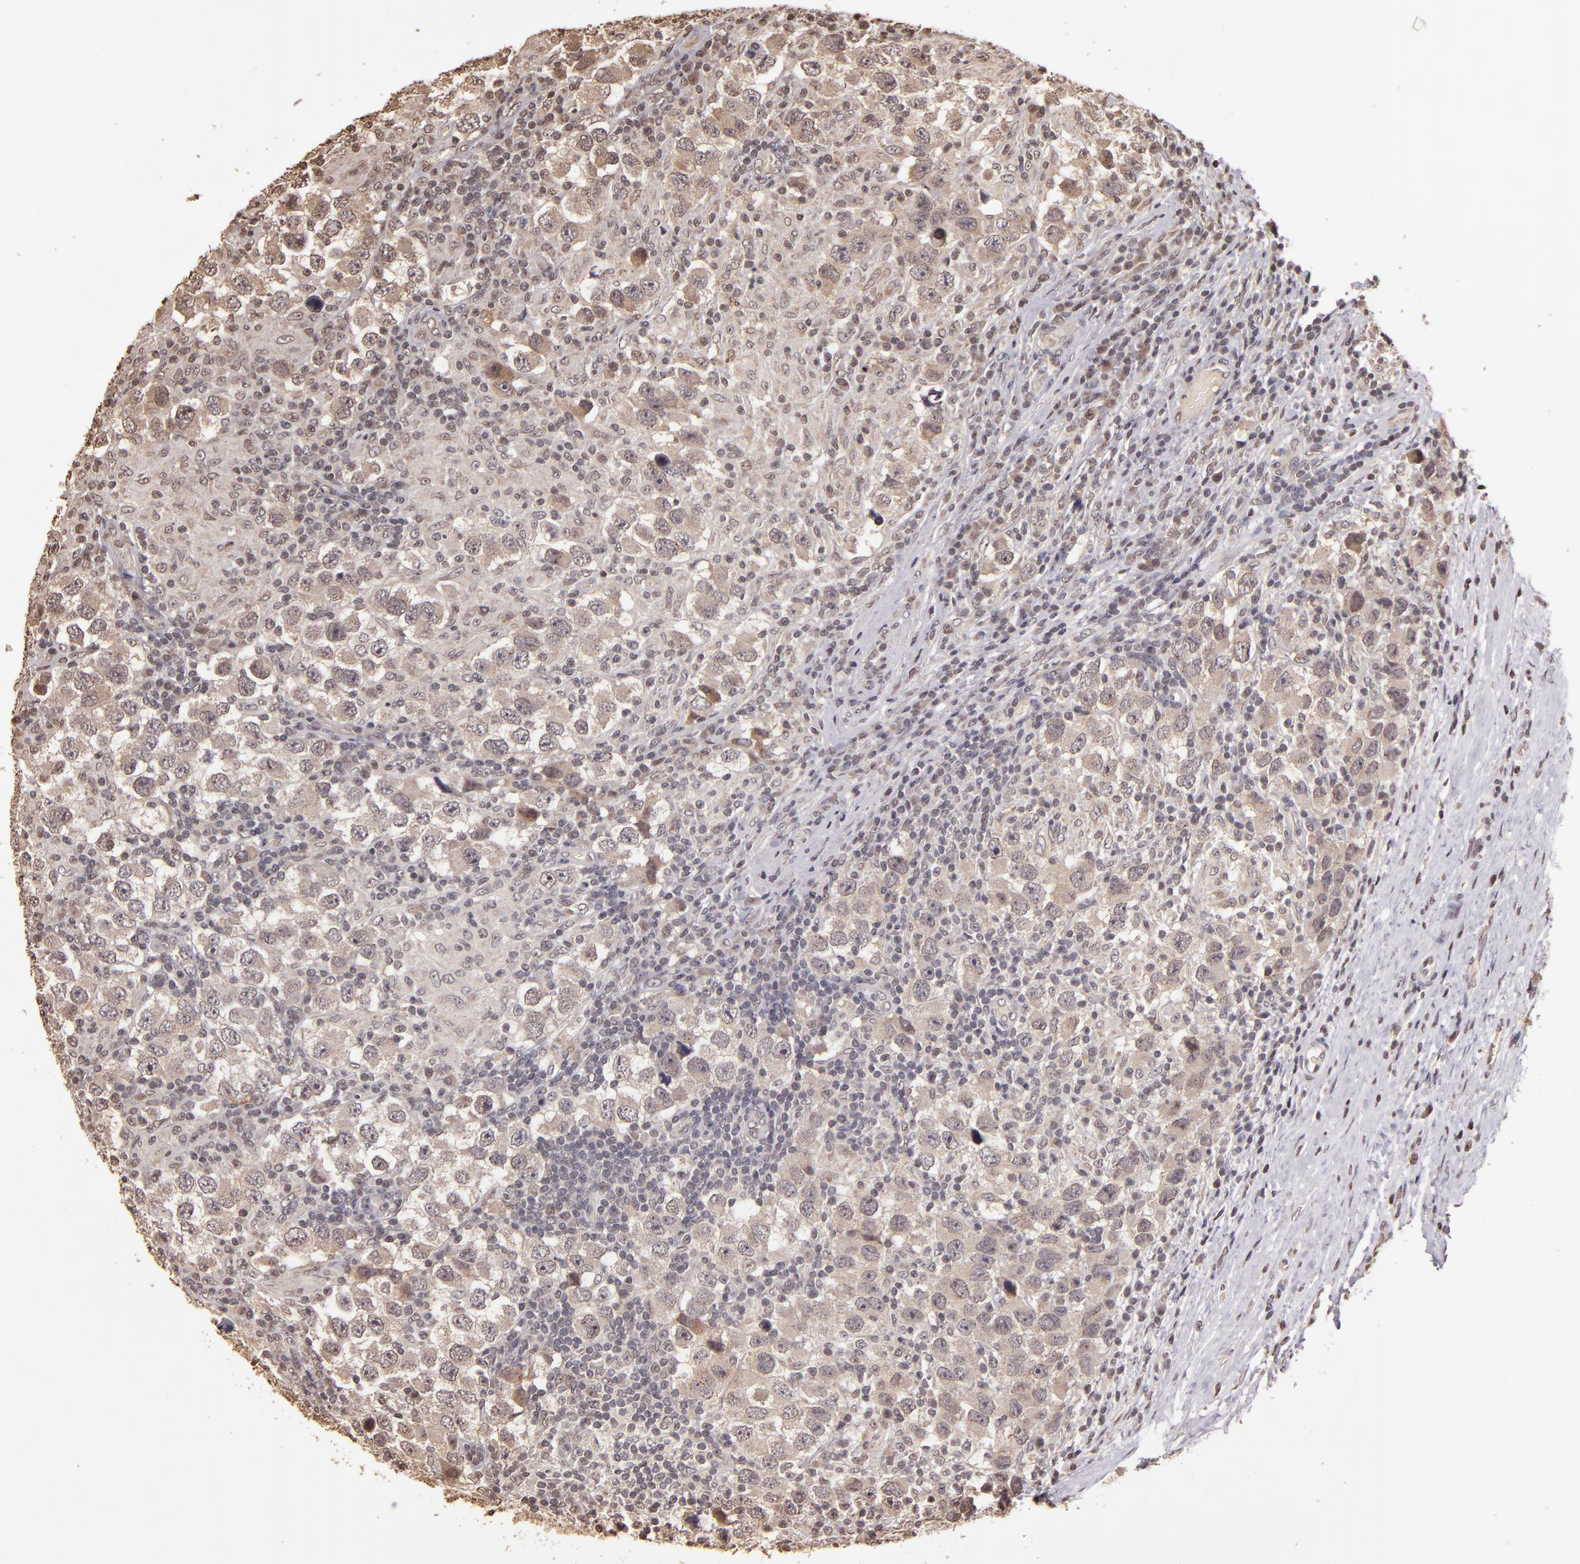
{"staining": {"intensity": "weak", "quantity": ">75%", "location": "cytoplasmic/membranous,nuclear"}, "tissue": "testis cancer", "cell_type": "Tumor cells", "image_type": "cancer", "snomed": [{"axis": "morphology", "description": "Carcinoma, Embryonal, NOS"}, {"axis": "topography", "description": "Testis"}], "caption": "An image of testis embryonal carcinoma stained for a protein shows weak cytoplasmic/membranous and nuclear brown staining in tumor cells. Immunohistochemistry (ihc) stains the protein in brown and the nuclei are stained blue.", "gene": "CUL1", "patient": {"sex": "male", "age": 21}}